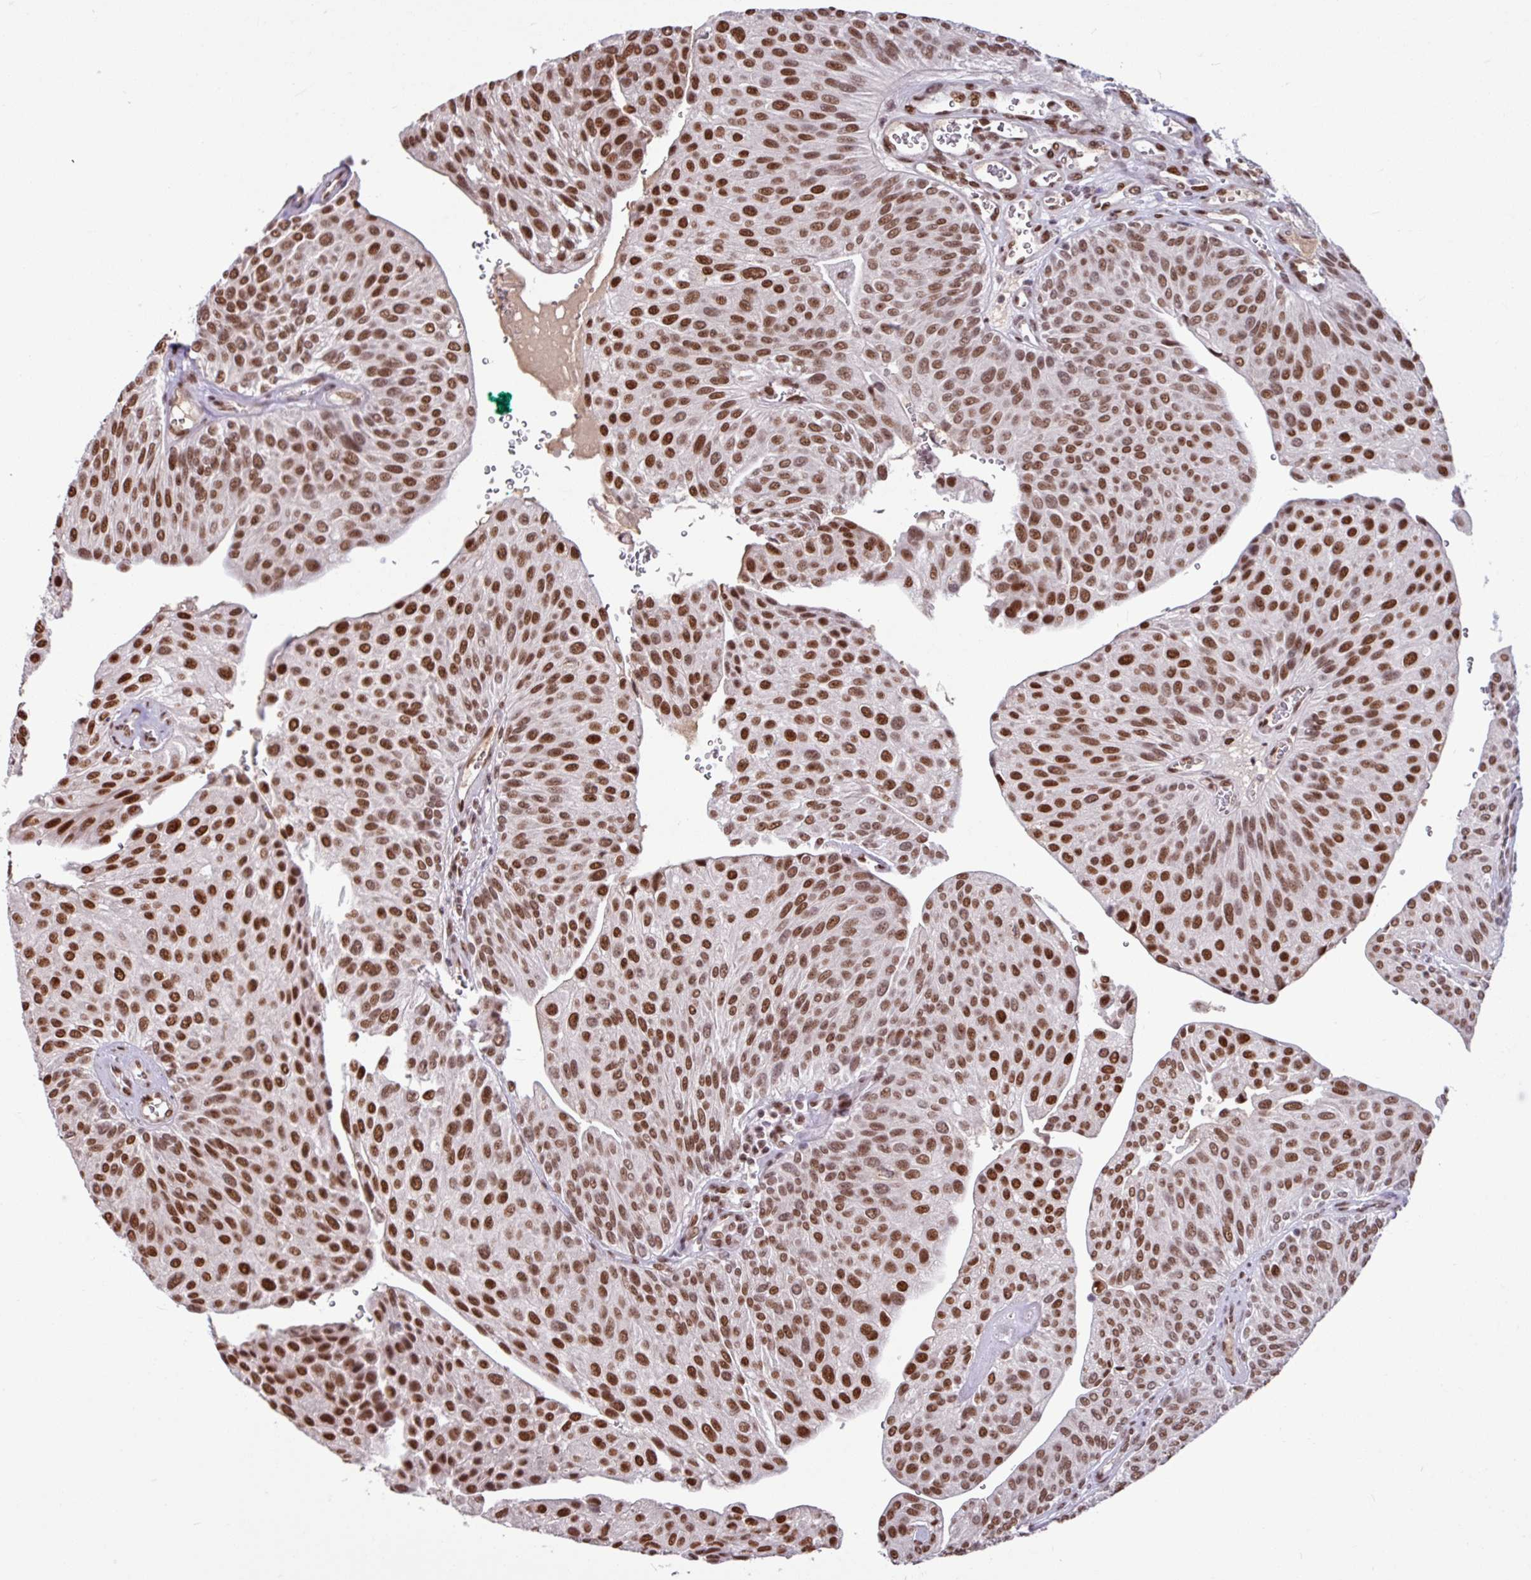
{"staining": {"intensity": "strong", "quantity": ">75%", "location": "nuclear"}, "tissue": "urothelial cancer", "cell_type": "Tumor cells", "image_type": "cancer", "snomed": [{"axis": "morphology", "description": "Urothelial carcinoma, NOS"}, {"axis": "topography", "description": "Urinary bladder"}], "caption": "Urothelial cancer stained with DAB immunohistochemistry demonstrates high levels of strong nuclear positivity in approximately >75% of tumor cells. (IHC, brightfield microscopy, high magnification).", "gene": "TDG", "patient": {"sex": "male", "age": 67}}